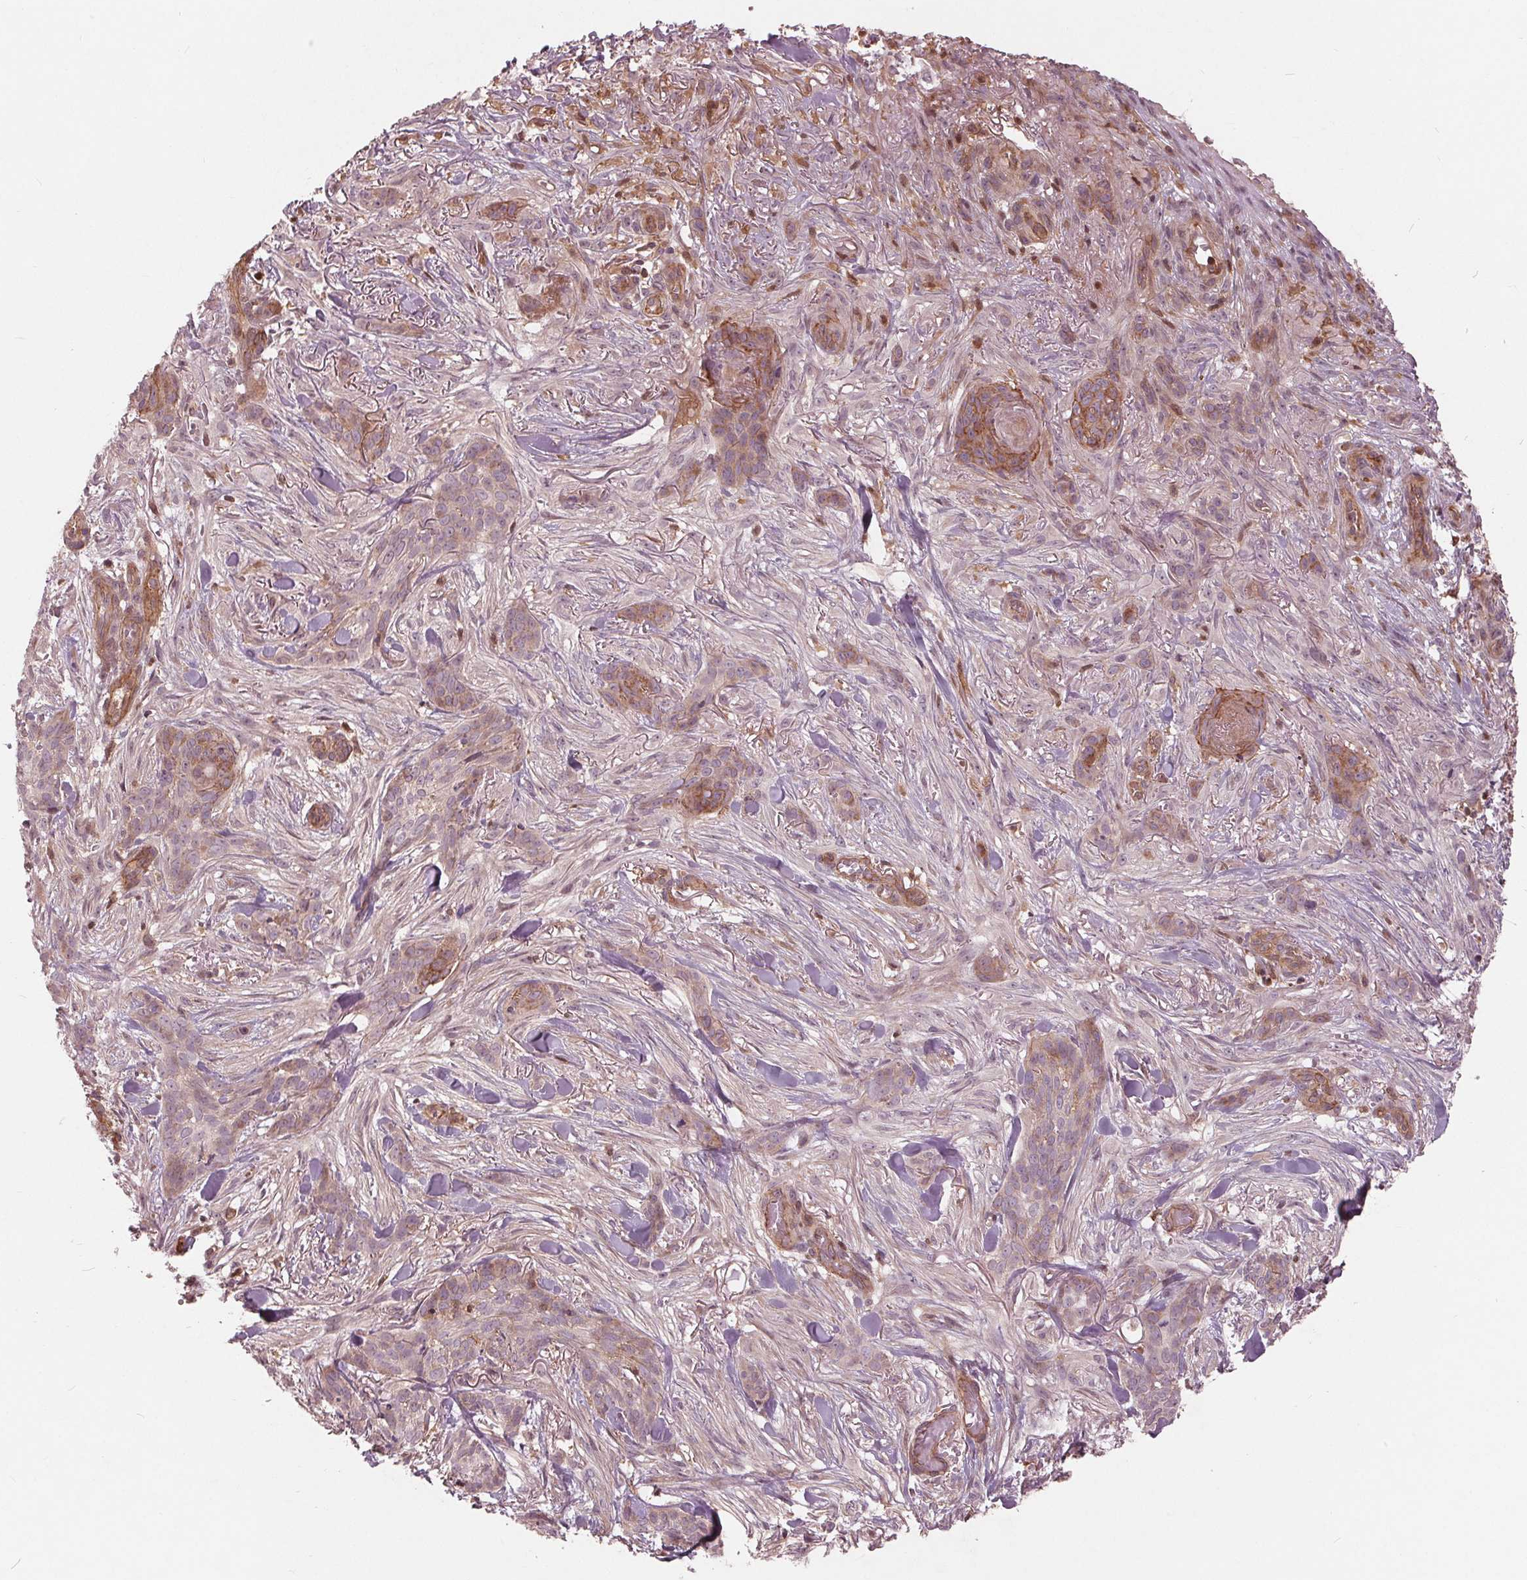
{"staining": {"intensity": "moderate", "quantity": "25%-75%", "location": "cytoplasmic/membranous"}, "tissue": "skin cancer", "cell_type": "Tumor cells", "image_type": "cancer", "snomed": [{"axis": "morphology", "description": "Basal cell carcinoma"}, {"axis": "topography", "description": "Skin"}], "caption": "Immunohistochemical staining of human skin cancer exhibits medium levels of moderate cytoplasmic/membranous protein positivity in about 25%-75% of tumor cells.", "gene": "TXNIP", "patient": {"sex": "female", "age": 61}}